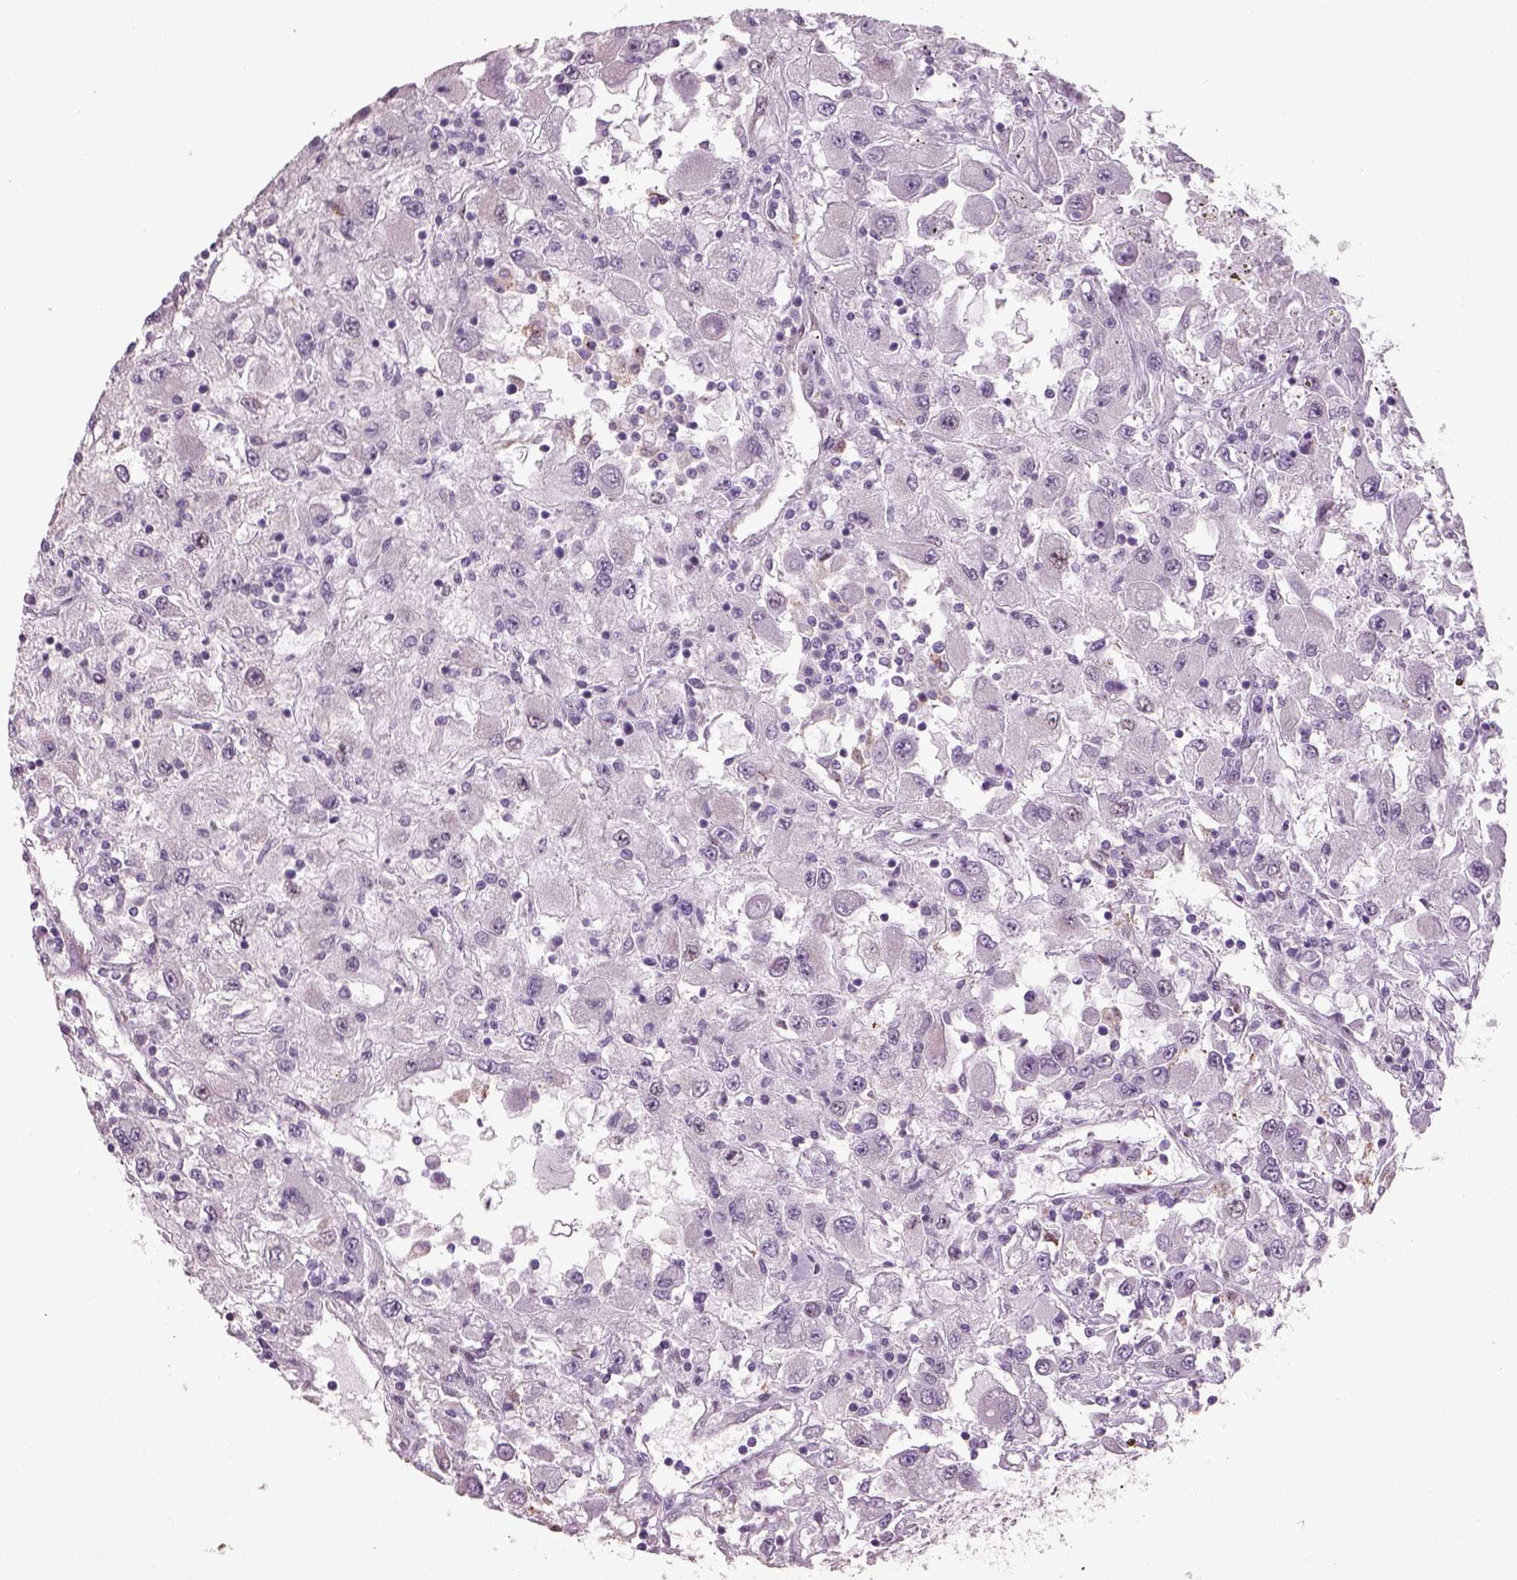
{"staining": {"intensity": "negative", "quantity": "none", "location": "none"}, "tissue": "renal cancer", "cell_type": "Tumor cells", "image_type": "cancer", "snomed": [{"axis": "morphology", "description": "Adenocarcinoma, NOS"}, {"axis": "topography", "description": "Kidney"}], "caption": "DAB (3,3'-diaminobenzidine) immunohistochemical staining of human renal cancer reveals no significant staining in tumor cells.", "gene": "NAT8", "patient": {"sex": "female", "age": 67}}